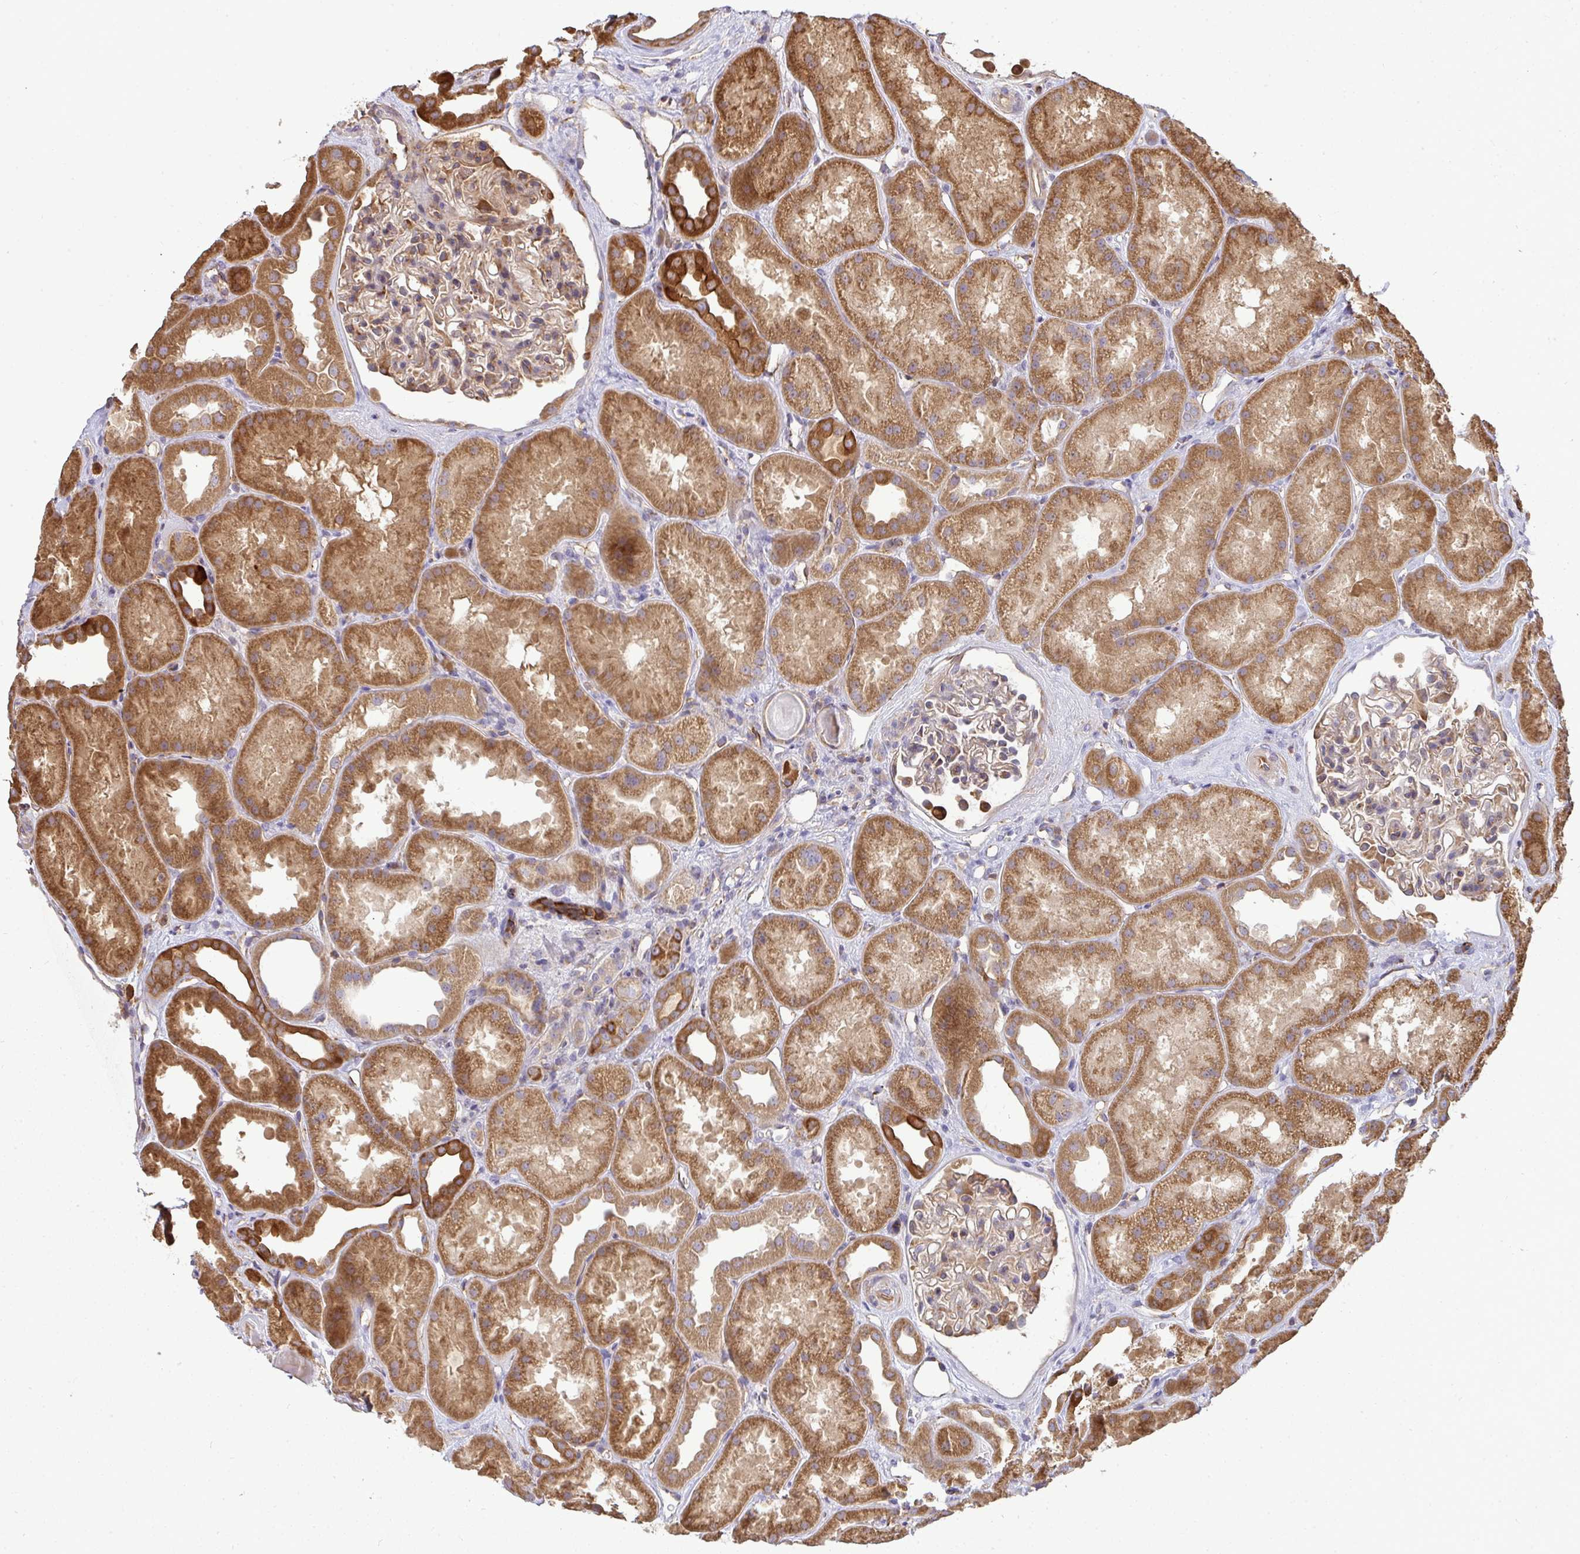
{"staining": {"intensity": "weak", "quantity": ">75%", "location": "cytoplasmic/membranous"}, "tissue": "kidney", "cell_type": "Cells in glomeruli", "image_type": "normal", "snomed": [{"axis": "morphology", "description": "Normal tissue, NOS"}, {"axis": "topography", "description": "Kidney"}], "caption": "Protein staining by IHC exhibits weak cytoplasmic/membranous staining in approximately >75% of cells in glomeruli in benign kidney.", "gene": "B4GALT6", "patient": {"sex": "male", "age": 61}}